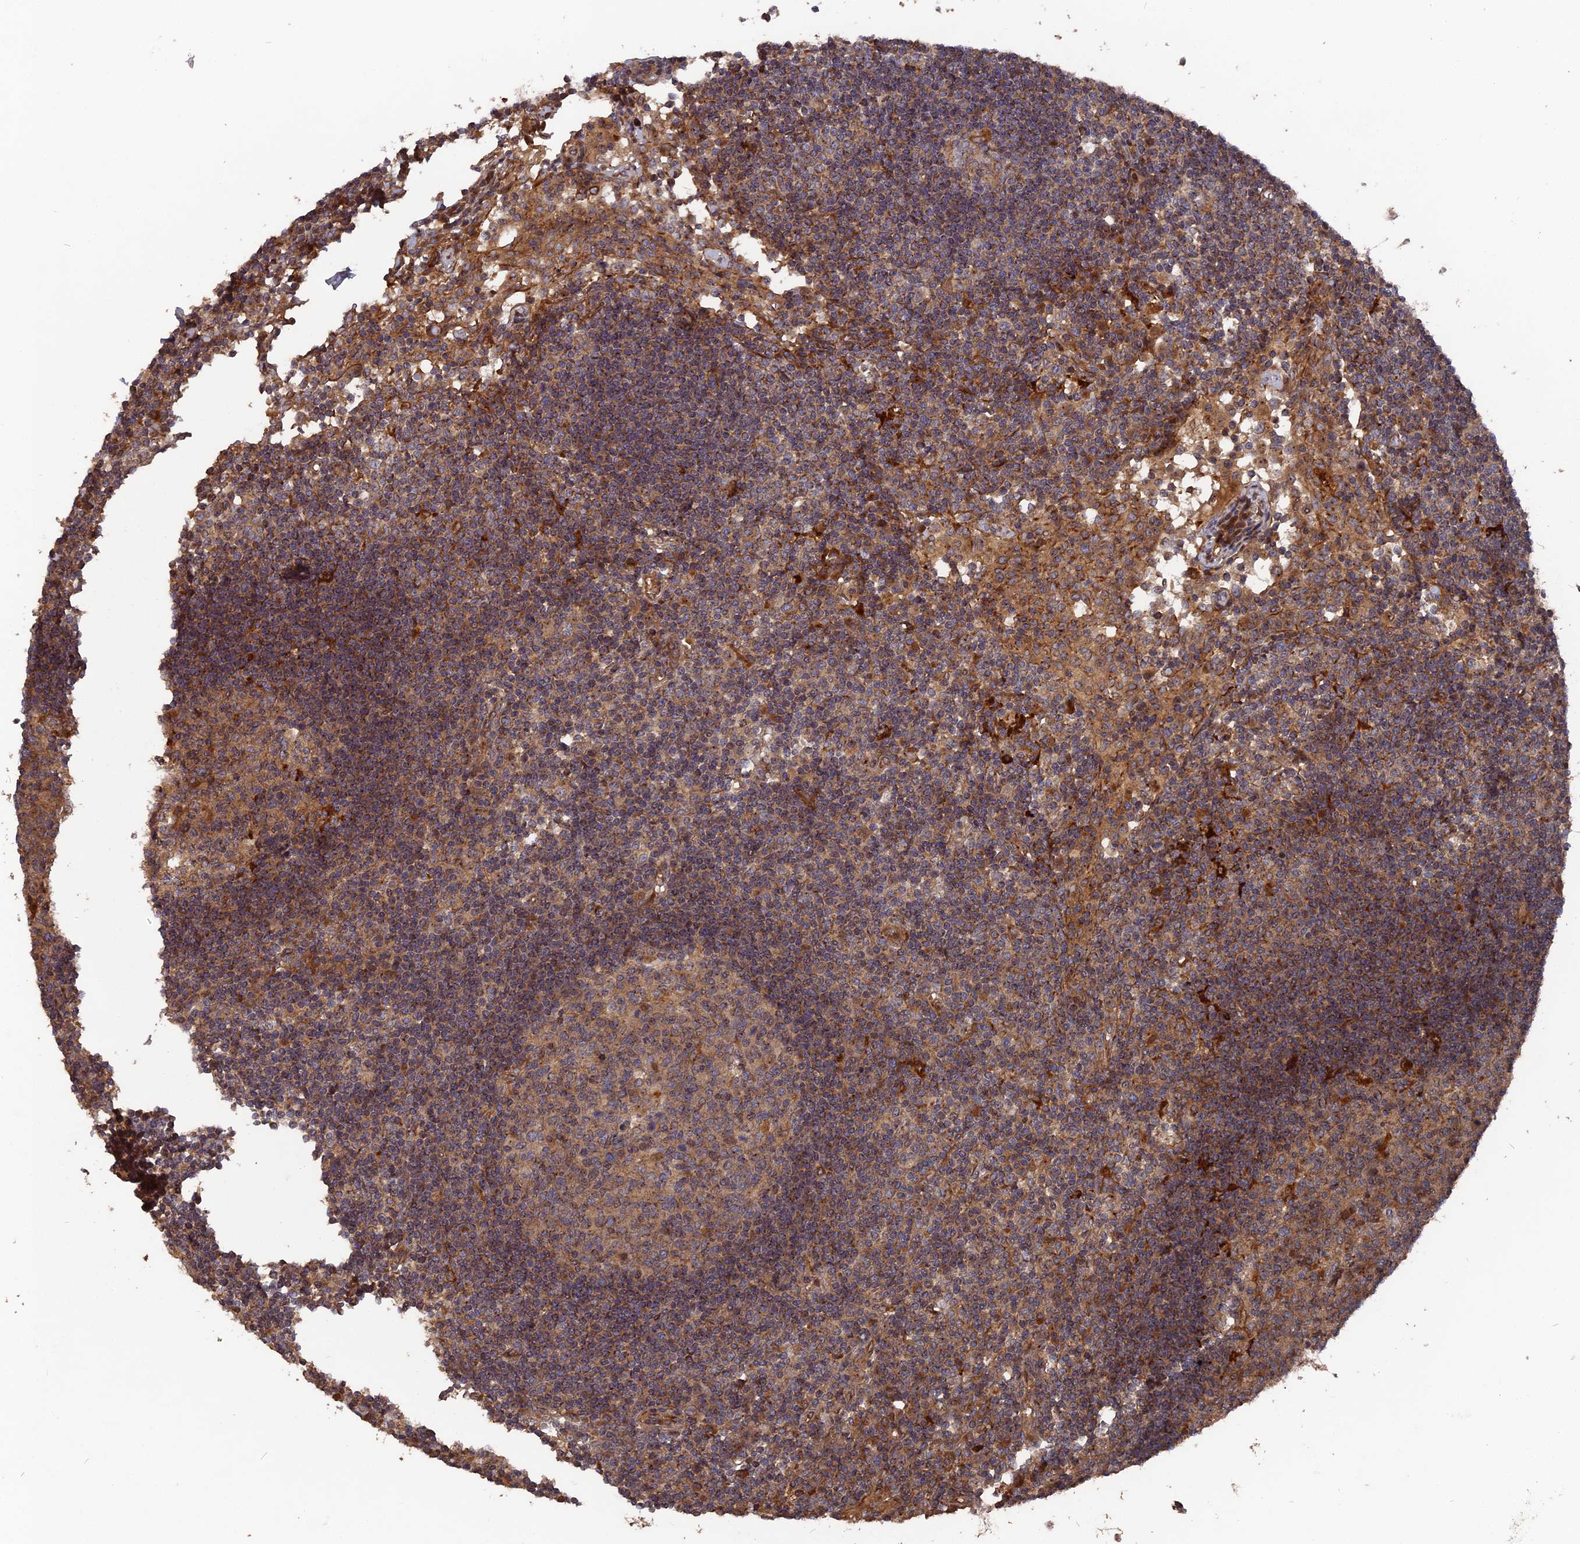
{"staining": {"intensity": "strong", "quantity": "<25%", "location": "cytoplasmic/membranous"}, "tissue": "lymph node", "cell_type": "Germinal center cells", "image_type": "normal", "snomed": [{"axis": "morphology", "description": "Normal tissue, NOS"}, {"axis": "topography", "description": "Lymph node"}], "caption": "IHC staining of benign lymph node, which shows medium levels of strong cytoplasmic/membranous positivity in approximately <25% of germinal center cells indicating strong cytoplasmic/membranous protein expression. The staining was performed using DAB (brown) for protein detection and nuclei were counterstained in hematoxylin (blue).", "gene": "DEF8", "patient": {"sex": "female", "age": 55}}